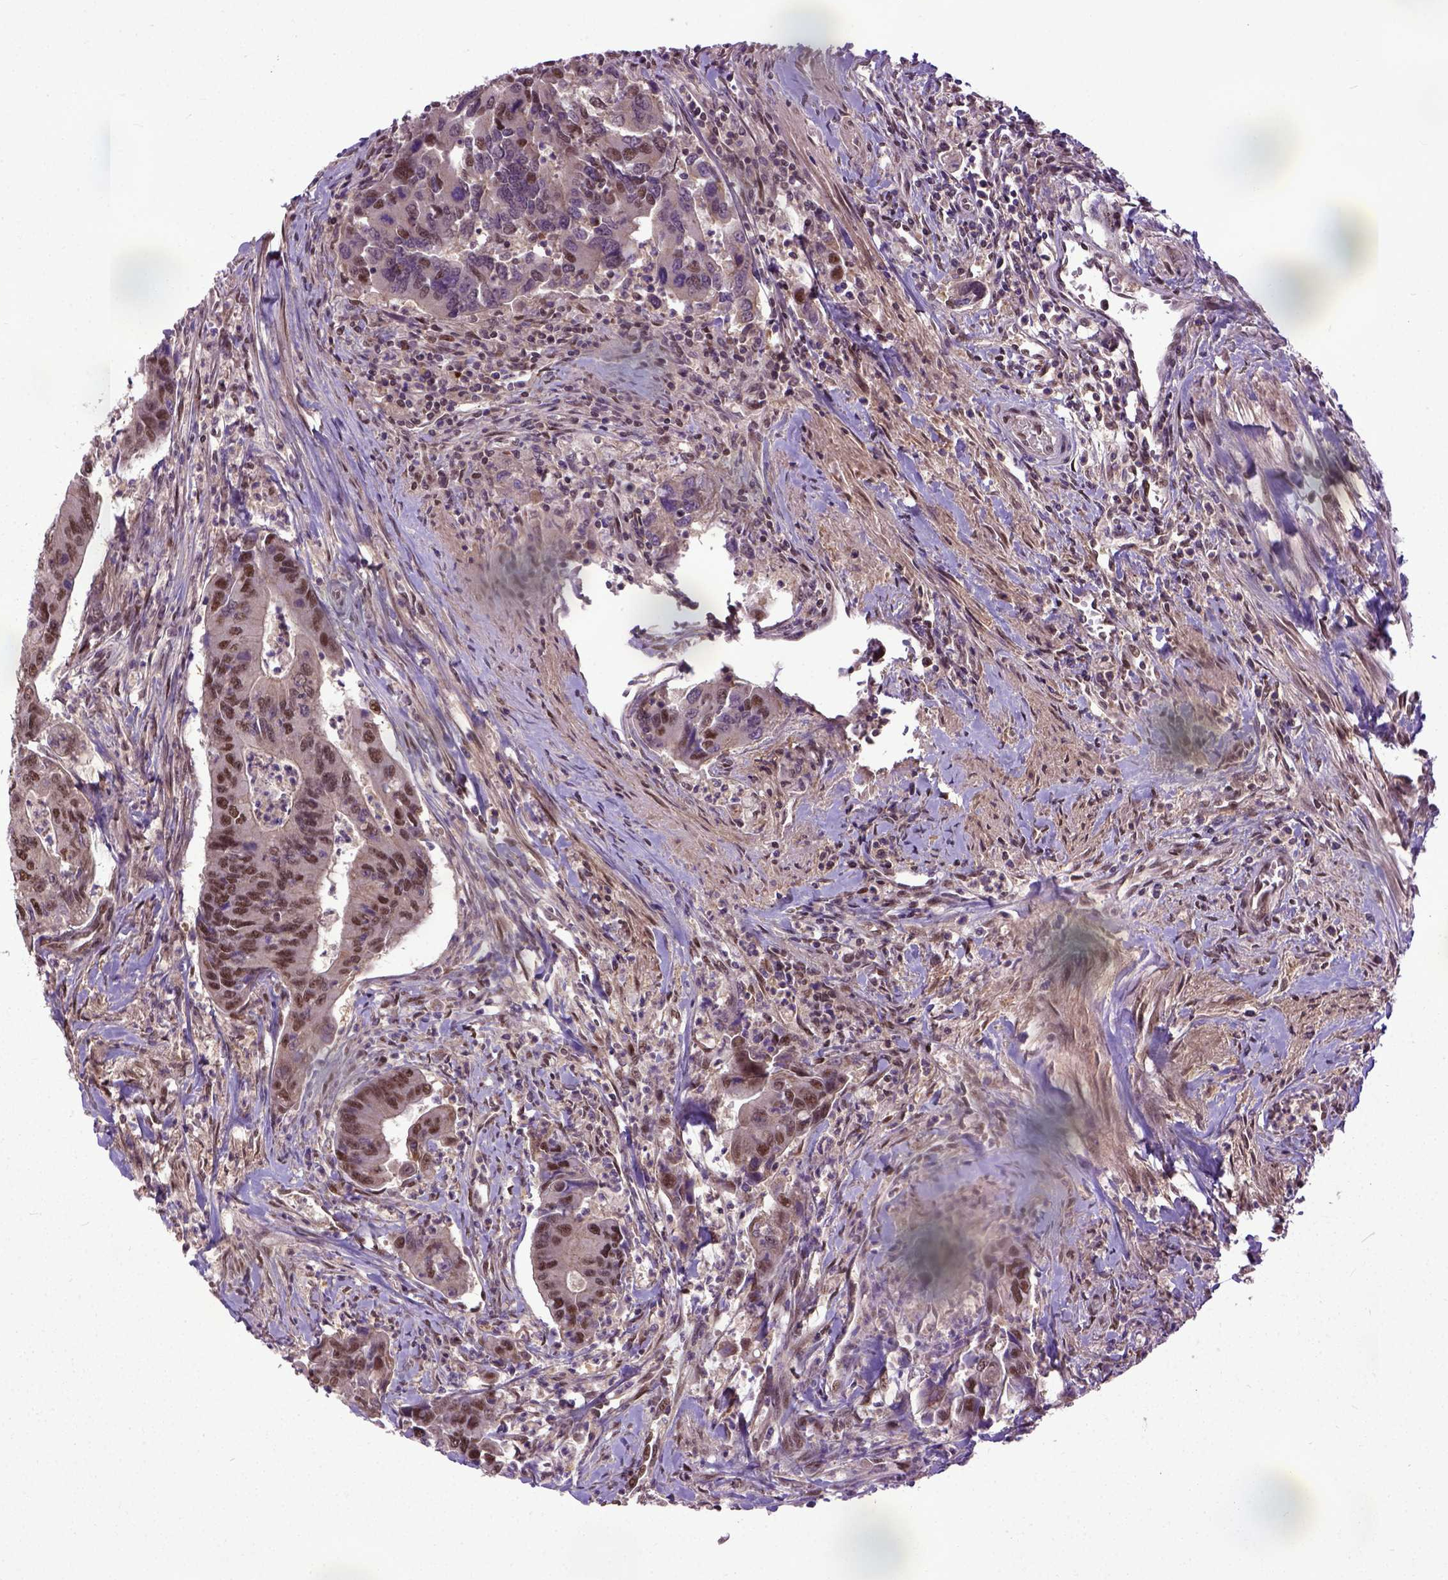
{"staining": {"intensity": "moderate", "quantity": ">75%", "location": "nuclear"}, "tissue": "colorectal cancer", "cell_type": "Tumor cells", "image_type": "cancer", "snomed": [{"axis": "morphology", "description": "Adenocarcinoma, NOS"}, {"axis": "topography", "description": "Colon"}], "caption": "Protein staining demonstrates moderate nuclear expression in approximately >75% of tumor cells in colorectal cancer.", "gene": "UBA3", "patient": {"sex": "female", "age": 67}}